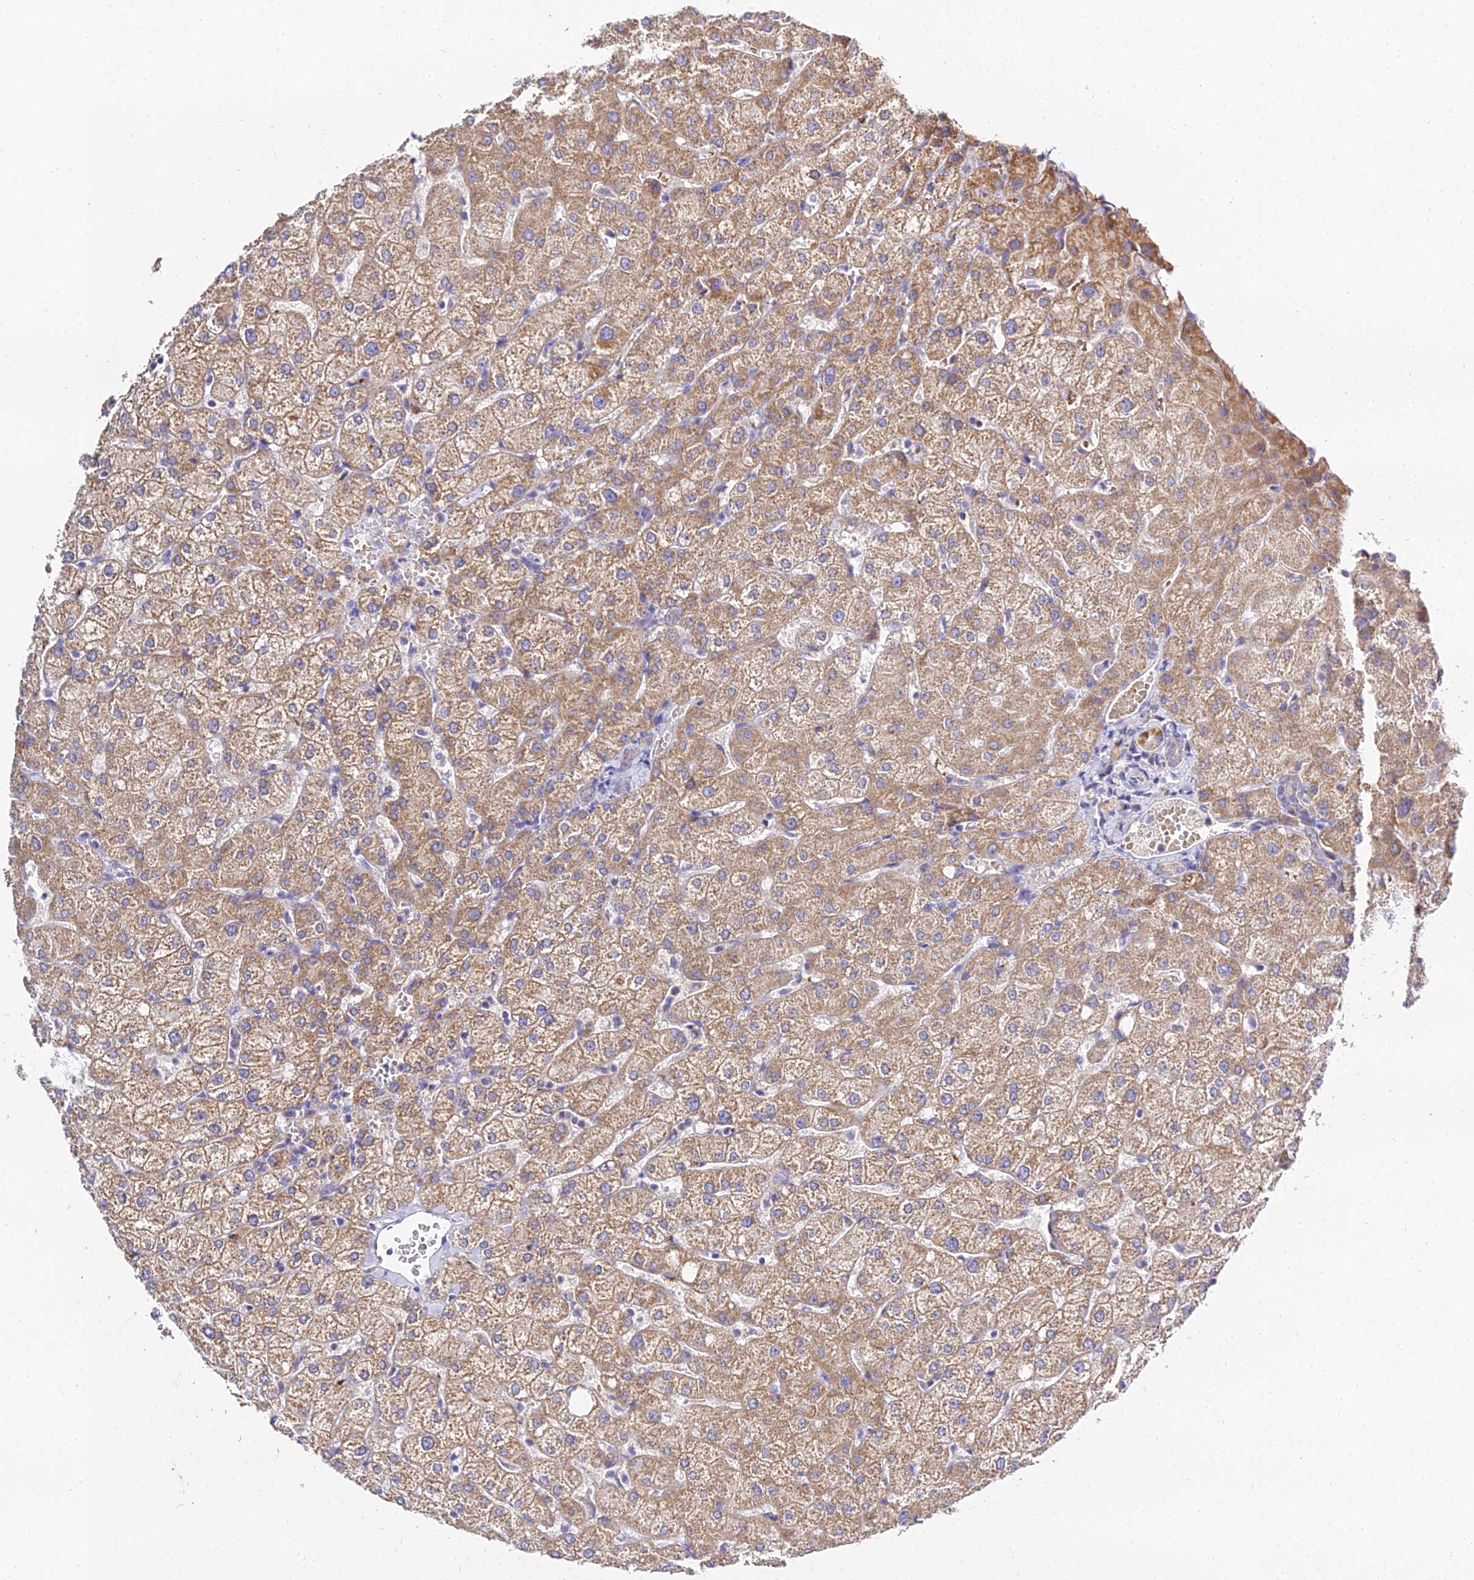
{"staining": {"intensity": "weak", "quantity": "25%-75%", "location": "cytoplasmic/membranous"}, "tissue": "liver", "cell_type": "Cholangiocytes", "image_type": "normal", "snomed": [{"axis": "morphology", "description": "Normal tissue, NOS"}, {"axis": "topography", "description": "Liver"}], "caption": "Immunohistochemical staining of unremarkable liver exhibits low levels of weak cytoplasmic/membranous staining in approximately 25%-75% of cholangiocytes. The staining was performed using DAB (3,3'-diaminobenzidine), with brown indicating positive protein expression. Nuclei are stained blue with hematoxylin.", "gene": "TYW5", "patient": {"sex": "female", "age": 54}}